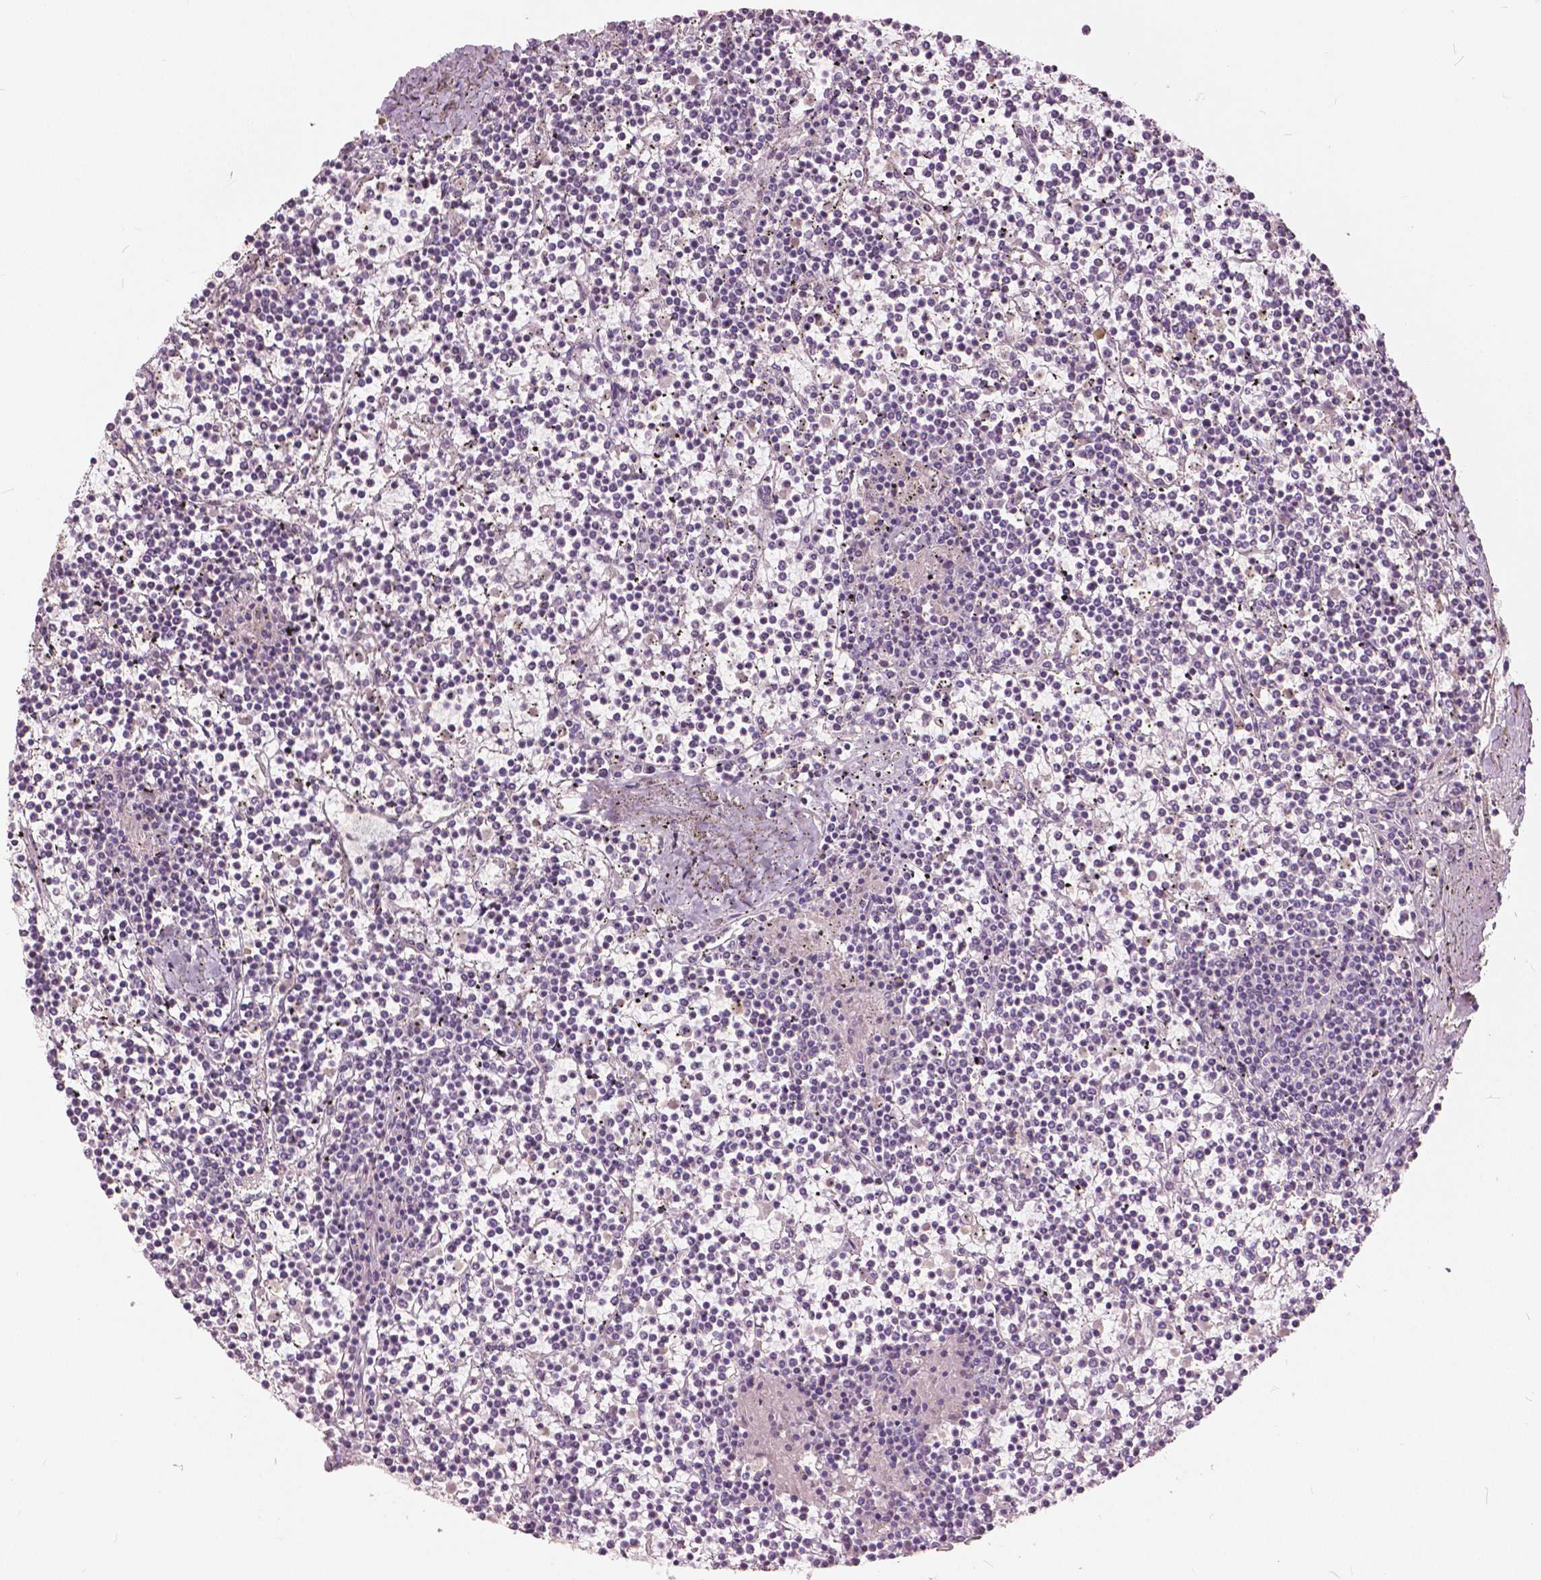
{"staining": {"intensity": "negative", "quantity": "none", "location": "none"}, "tissue": "lymphoma", "cell_type": "Tumor cells", "image_type": "cancer", "snomed": [{"axis": "morphology", "description": "Malignant lymphoma, non-Hodgkin's type, Low grade"}, {"axis": "topography", "description": "Spleen"}], "caption": "This is an IHC photomicrograph of human lymphoma. There is no expression in tumor cells.", "gene": "NANOG", "patient": {"sex": "female", "age": 19}}